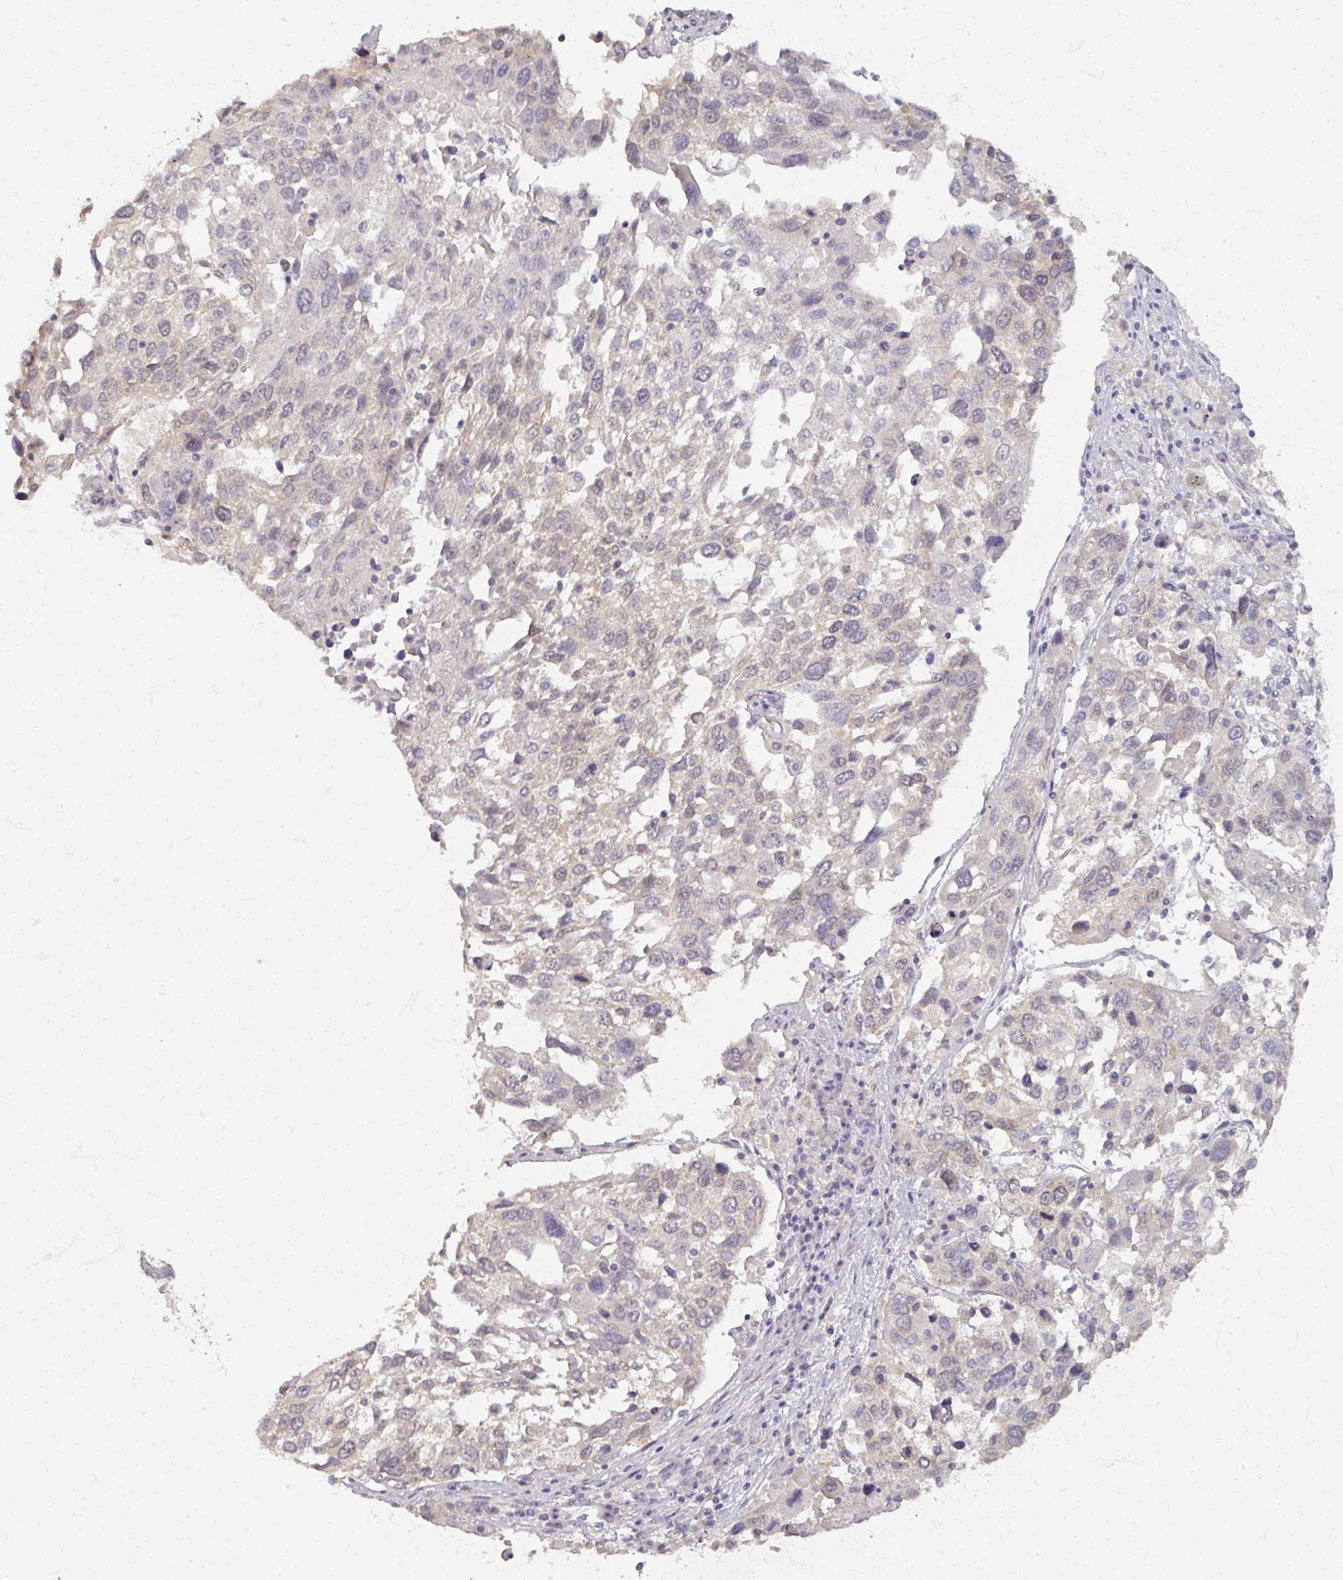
{"staining": {"intensity": "negative", "quantity": "none", "location": "none"}, "tissue": "lung cancer", "cell_type": "Tumor cells", "image_type": "cancer", "snomed": [{"axis": "morphology", "description": "Squamous cell carcinoma, NOS"}, {"axis": "topography", "description": "Lung"}], "caption": "Immunohistochemistry (IHC) of human squamous cell carcinoma (lung) shows no positivity in tumor cells.", "gene": "SOX11", "patient": {"sex": "male", "age": 65}}